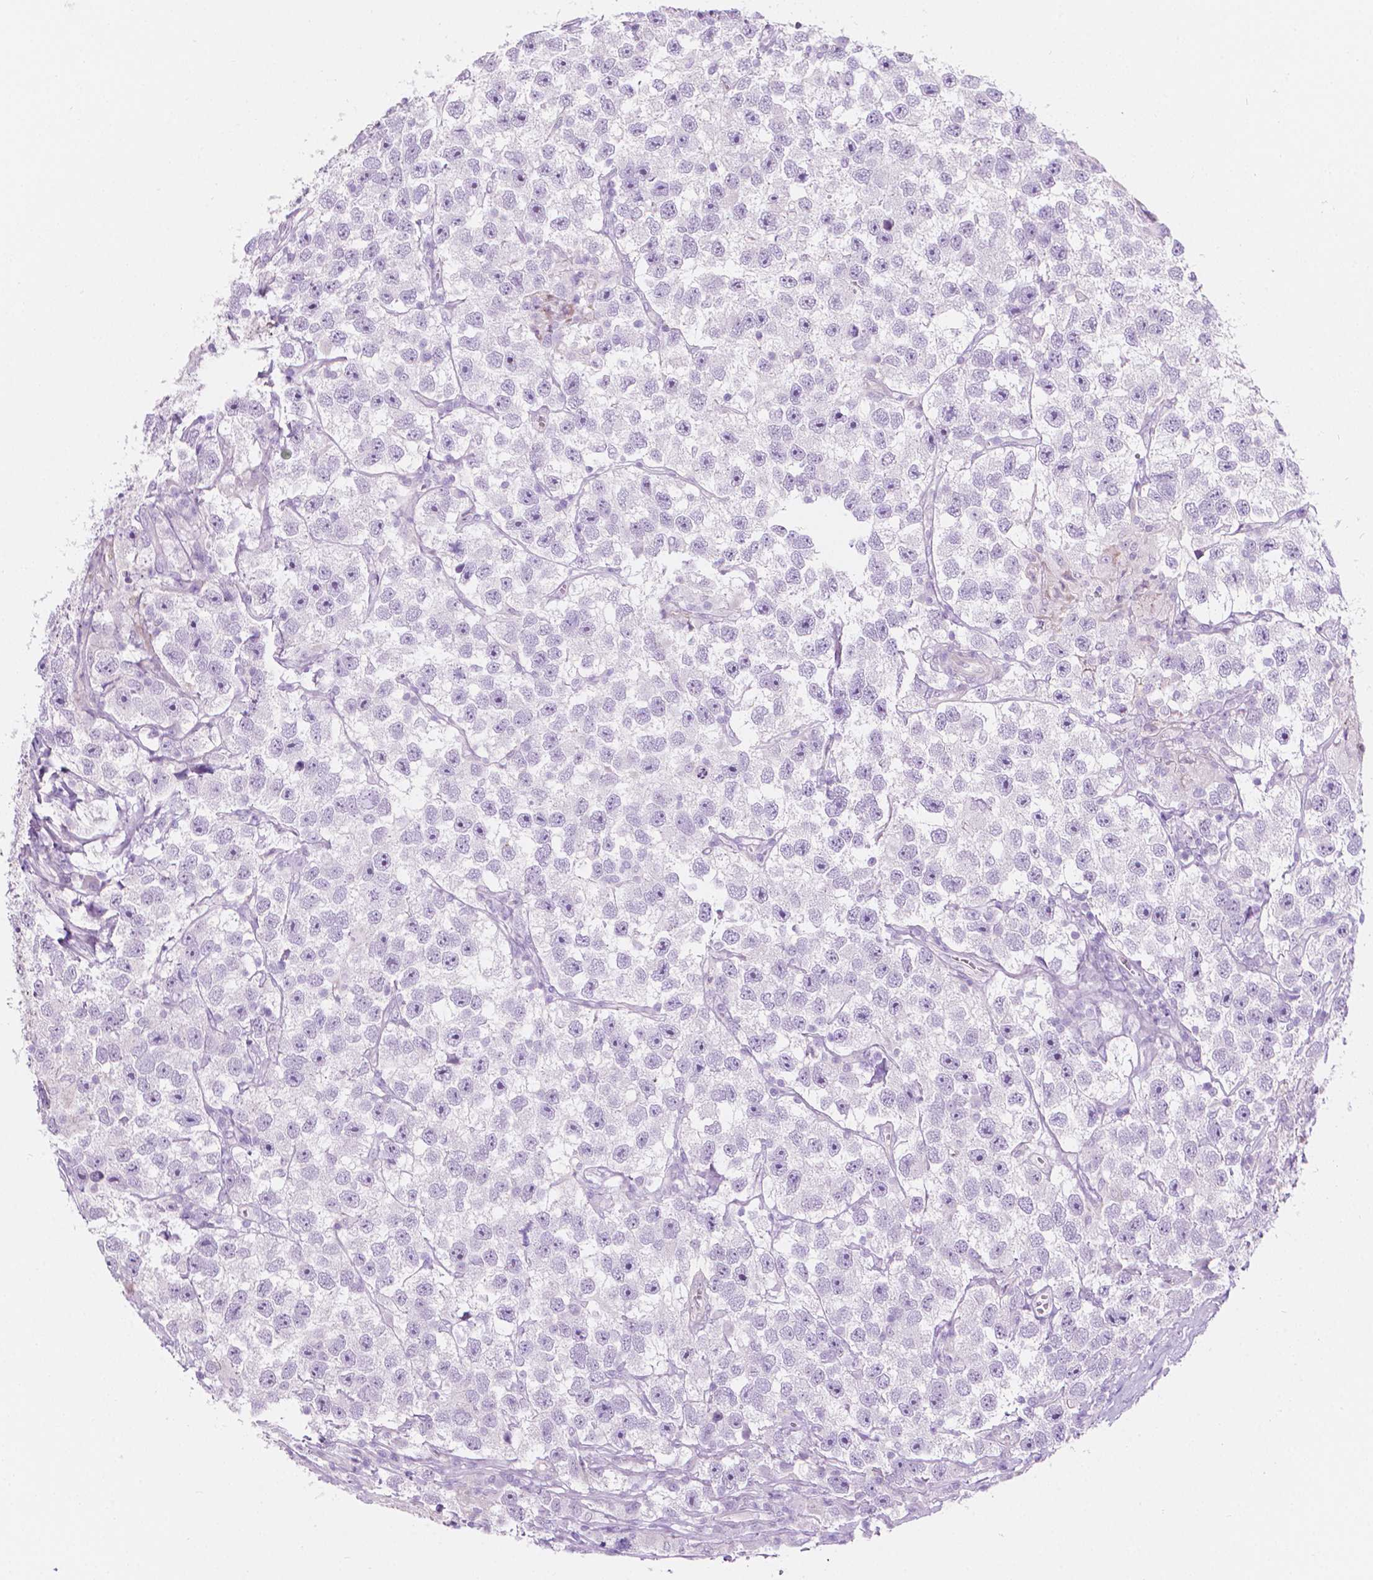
{"staining": {"intensity": "negative", "quantity": "none", "location": "none"}, "tissue": "testis cancer", "cell_type": "Tumor cells", "image_type": "cancer", "snomed": [{"axis": "morphology", "description": "Seminoma, NOS"}, {"axis": "topography", "description": "Testis"}], "caption": "Photomicrograph shows no protein expression in tumor cells of testis cancer tissue.", "gene": "NOS1AP", "patient": {"sex": "male", "age": 26}}